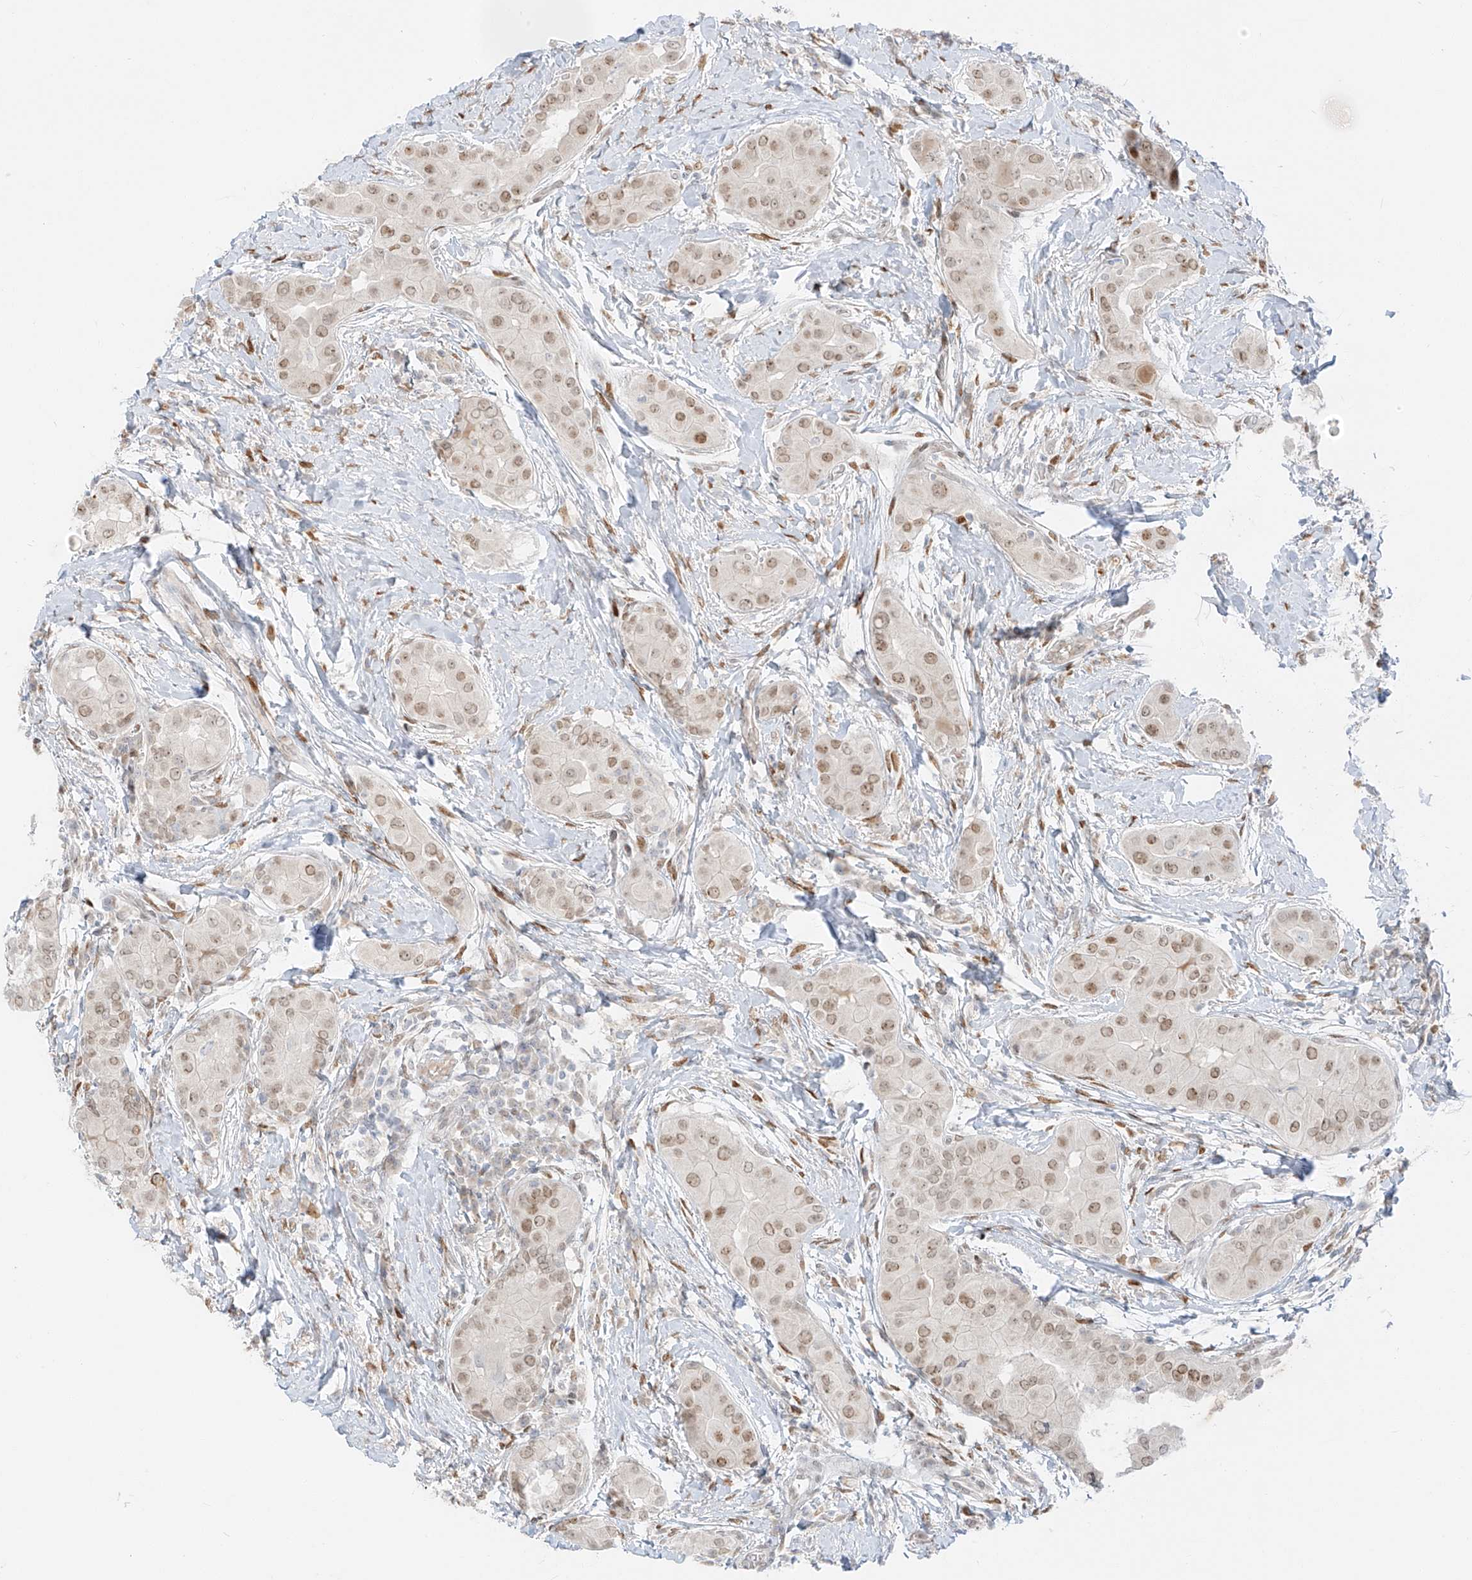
{"staining": {"intensity": "weak", "quantity": ">75%", "location": "nuclear"}, "tissue": "thyroid cancer", "cell_type": "Tumor cells", "image_type": "cancer", "snomed": [{"axis": "morphology", "description": "Papillary adenocarcinoma, NOS"}, {"axis": "topography", "description": "Thyroid gland"}], "caption": "This is an image of immunohistochemistry staining of thyroid papillary adenocarcinoma, which shows weak expression in the nuclear of tumor cells.", "gene": "ZNF774", "patient": {"sex": "male", "age": 33}}